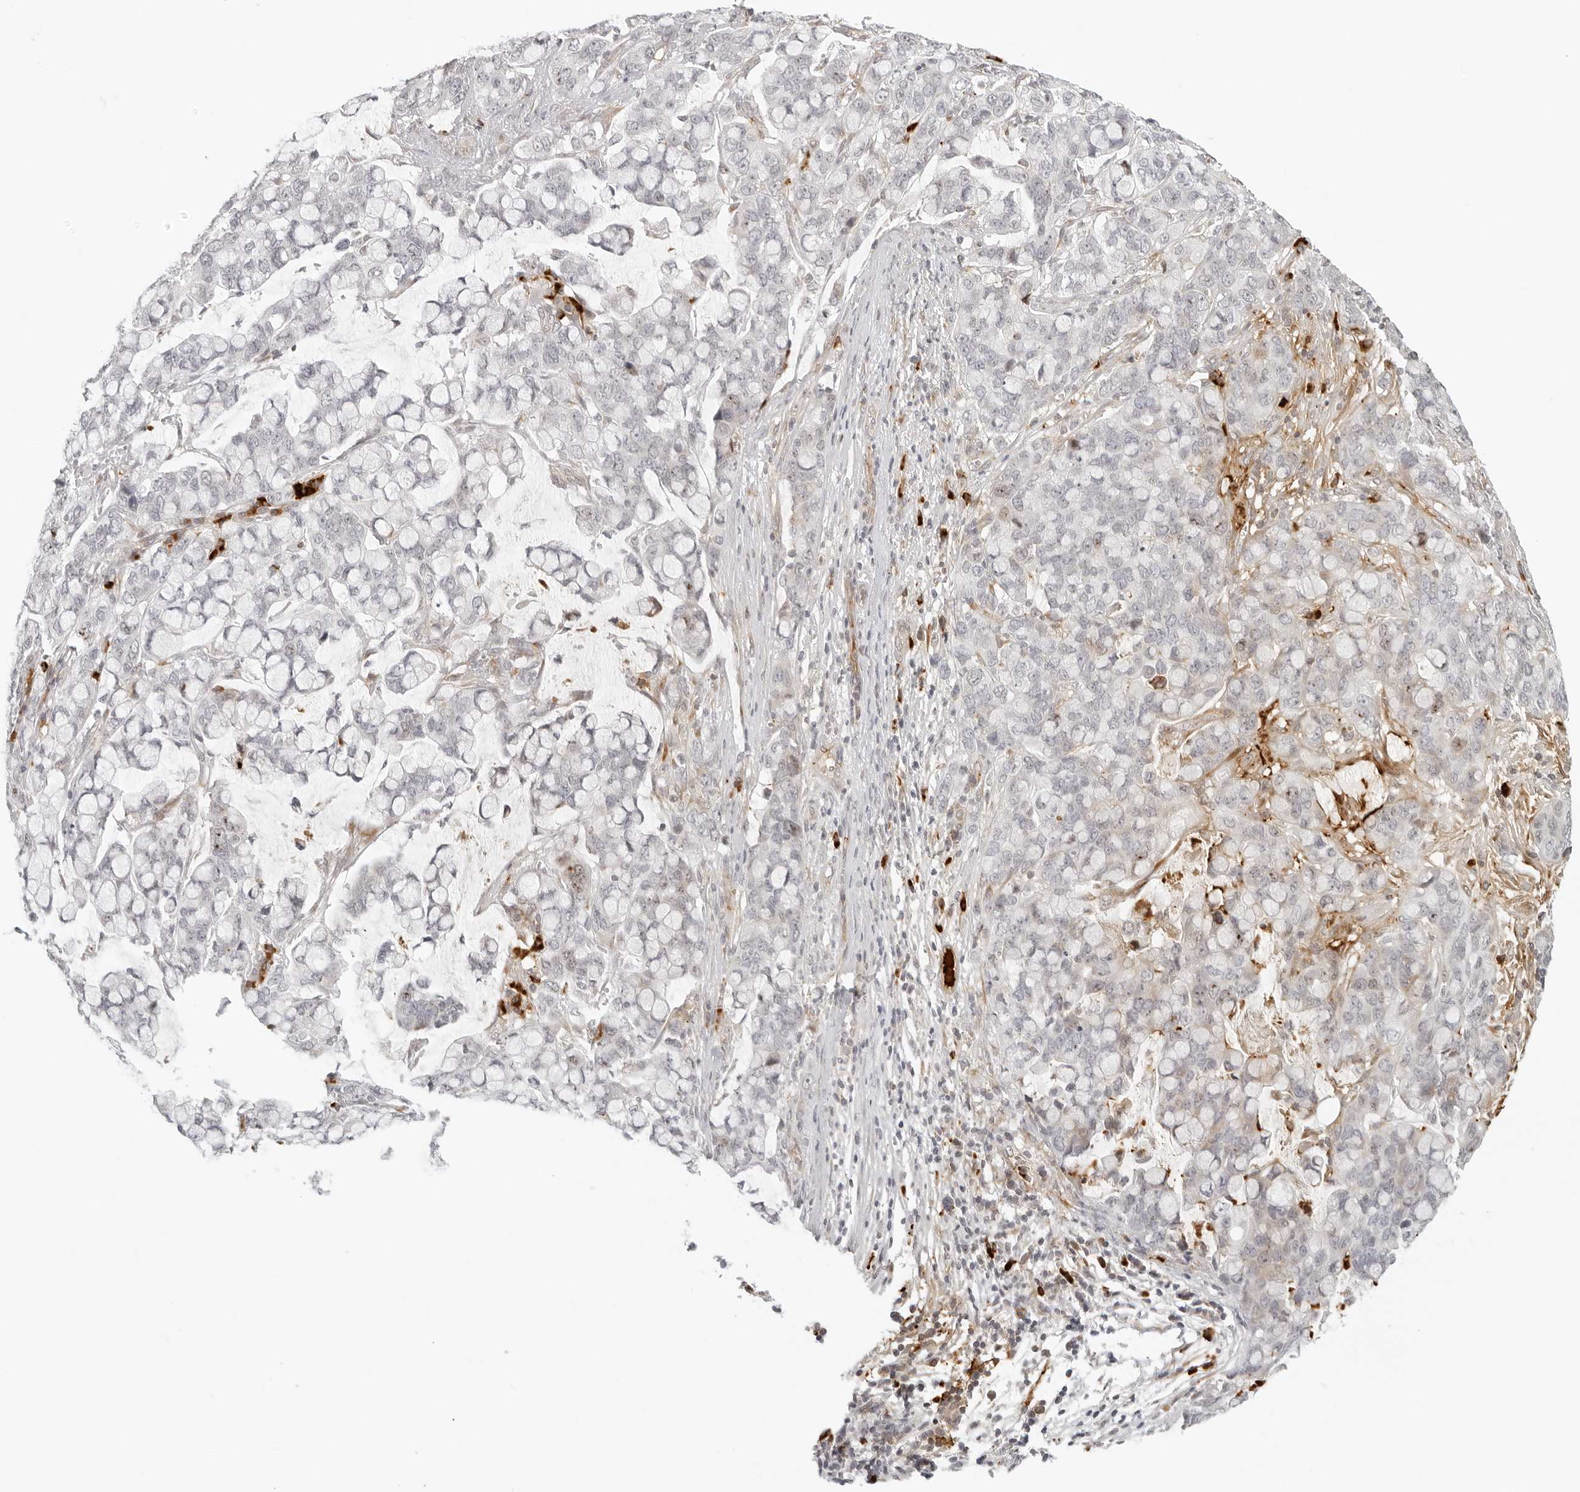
{"staining": {"intensity": "negative", "quantity": "none", "location": "none"}, "tissue": "stomach cancer", "cell_type": "Tumor cells", "image_type": "cancer", "snomed": [{"axis": "morphology", "description": "Adenocarcinoma, NOS"}, {"axis": "topography", "description": "Stomach, lower"}], "caption": "Protein analysis of stomach cancer (adenocarcinoma) demonstrates no significant staining in tumor cells.", "gene": "ZNF678", "patient": {"sex": "male", "age": 84}}